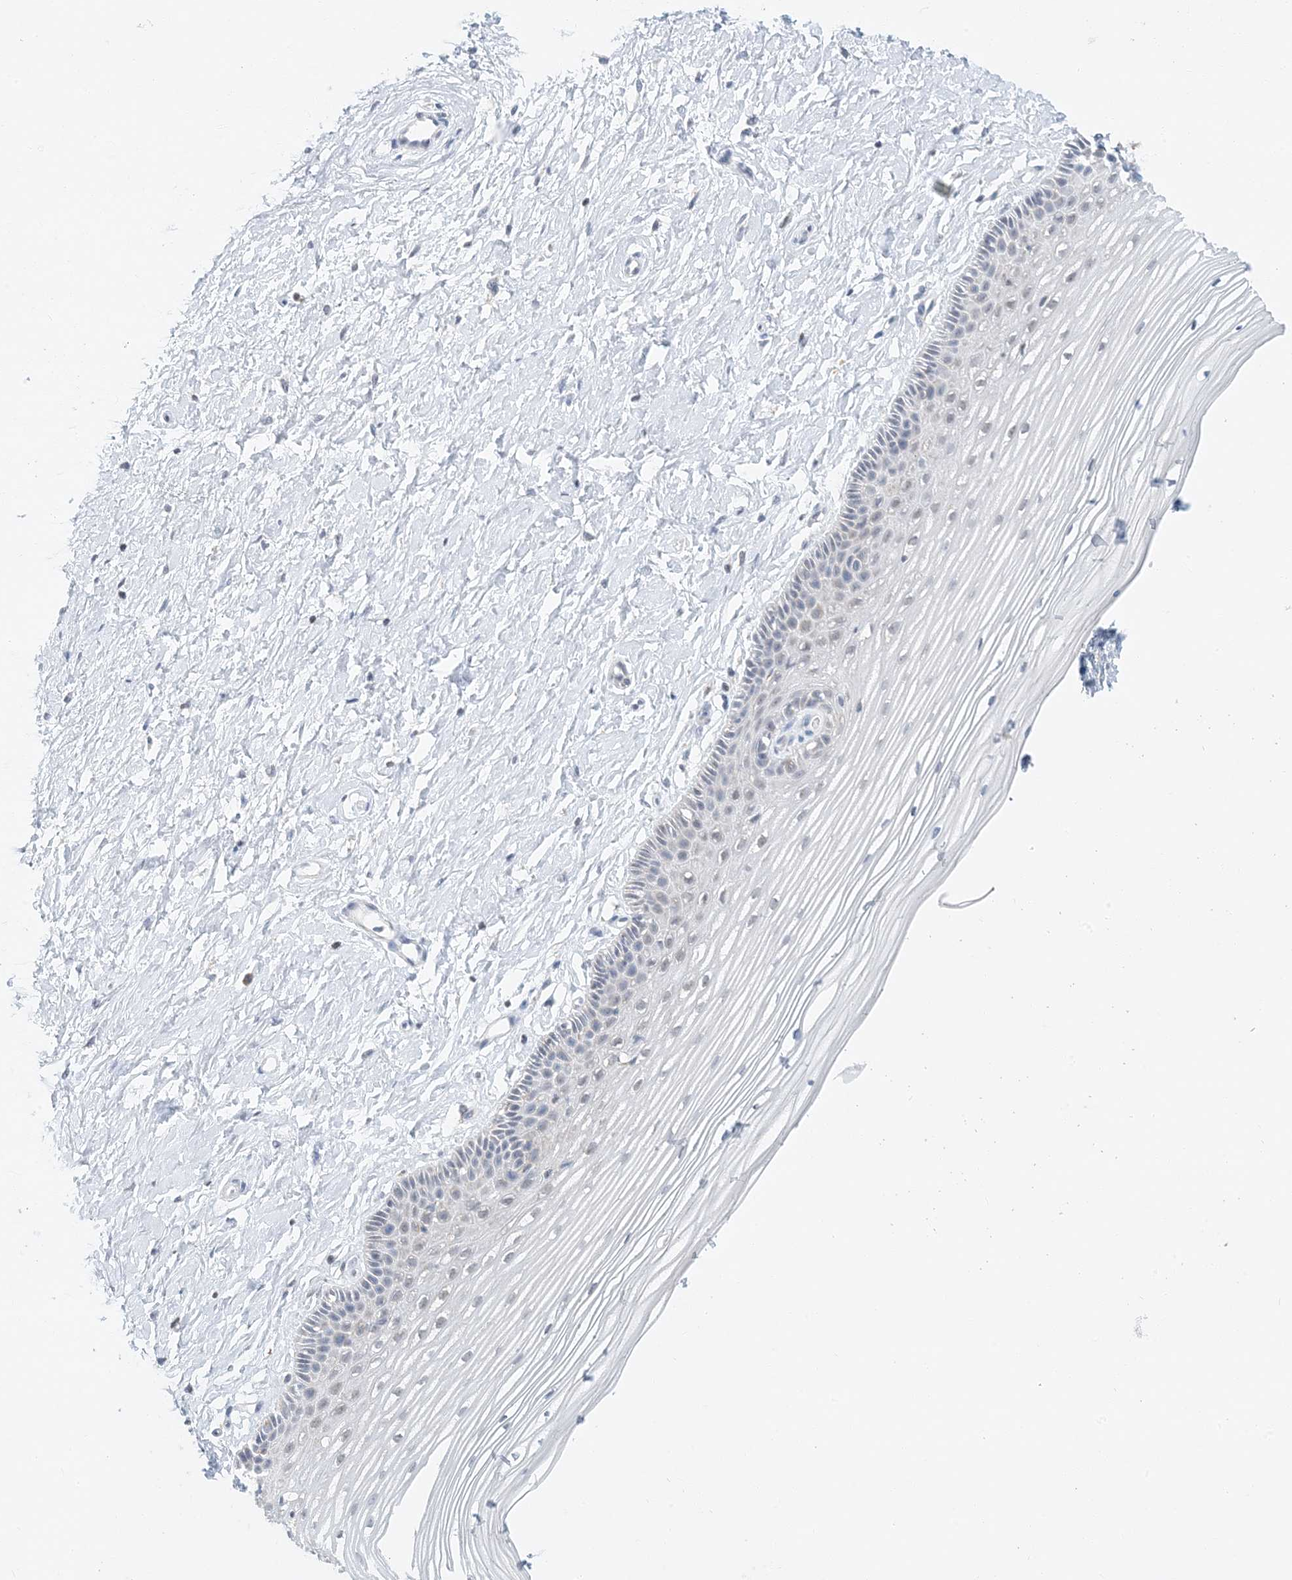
{"staining": {"intensity": "negative", "quantity": "none", "location": "none"}, "tissue": "vagina", "cell_type": "Squamous epithelial cells", "image_type": "normal", "snomed": [{"axis": "morphology", "description": "Normal tissue, NOS"}, {"axis": "topography", "description": "Vagina"}, {"axis": "topography", "description": "Cervix"}], "caption": "IHC image of benign vagina stained for a protein (brown), which exhibits no positivity in squamous epithelial cells.", "gene": "BDH1", "patient": {"sex": "female", "age": 40}}